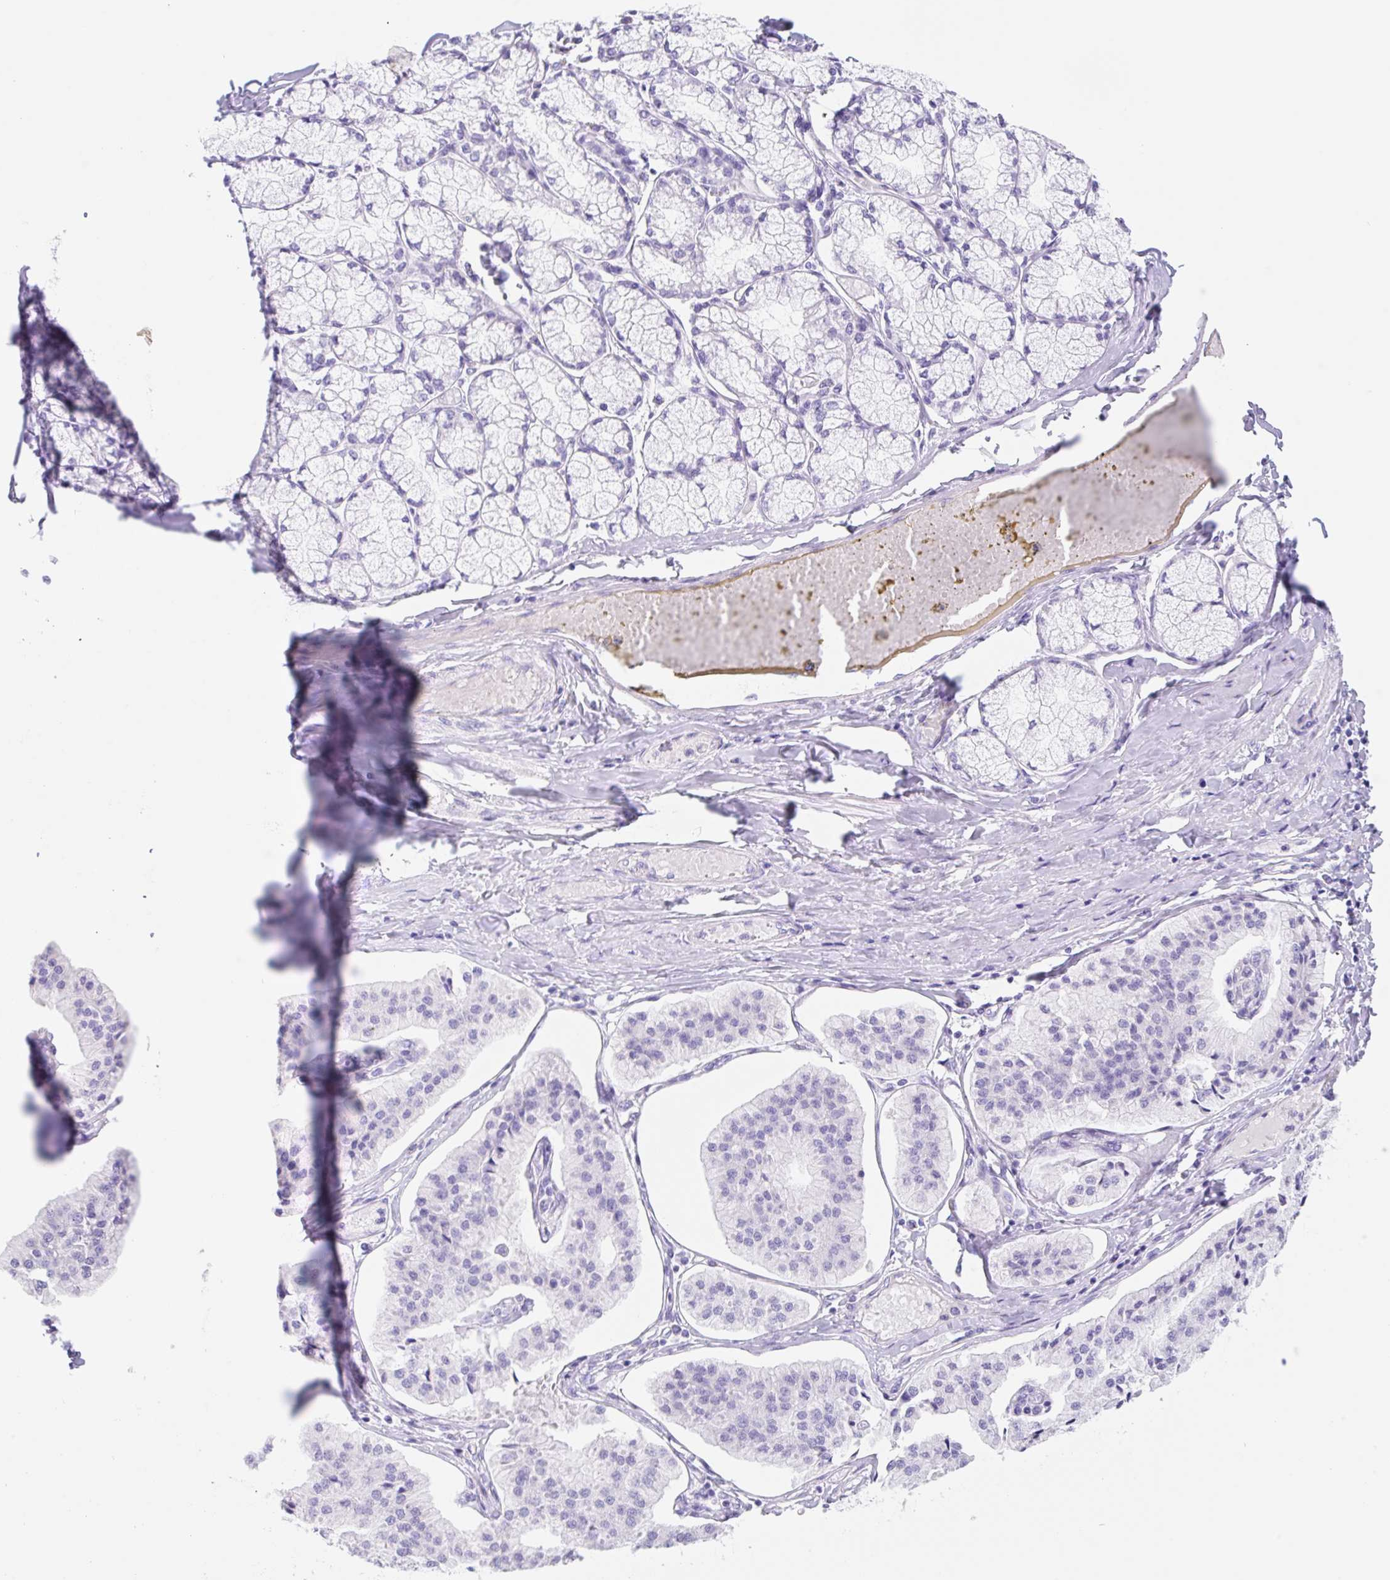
{"staining": {"intensity": "negative", "quantity": "none", "location": "none"}, "tissue": "pancreatic cancer", "cell_type": "Tumor cells", "image_type": "cancer", "snomed": [{"axis": "morphology", "description": "Adenocarcinoma, NOS"}, {"axis": "topography", "description": "Pancreas"}], "caption": "Protein analysis of pancreatic cancer displays no significant positivity in tumor cells. (DAB IHC visualized using brightfield microscopy, high magnification).", "gene": "KLK8", "patient": {"sex": "female", "age": 50}}